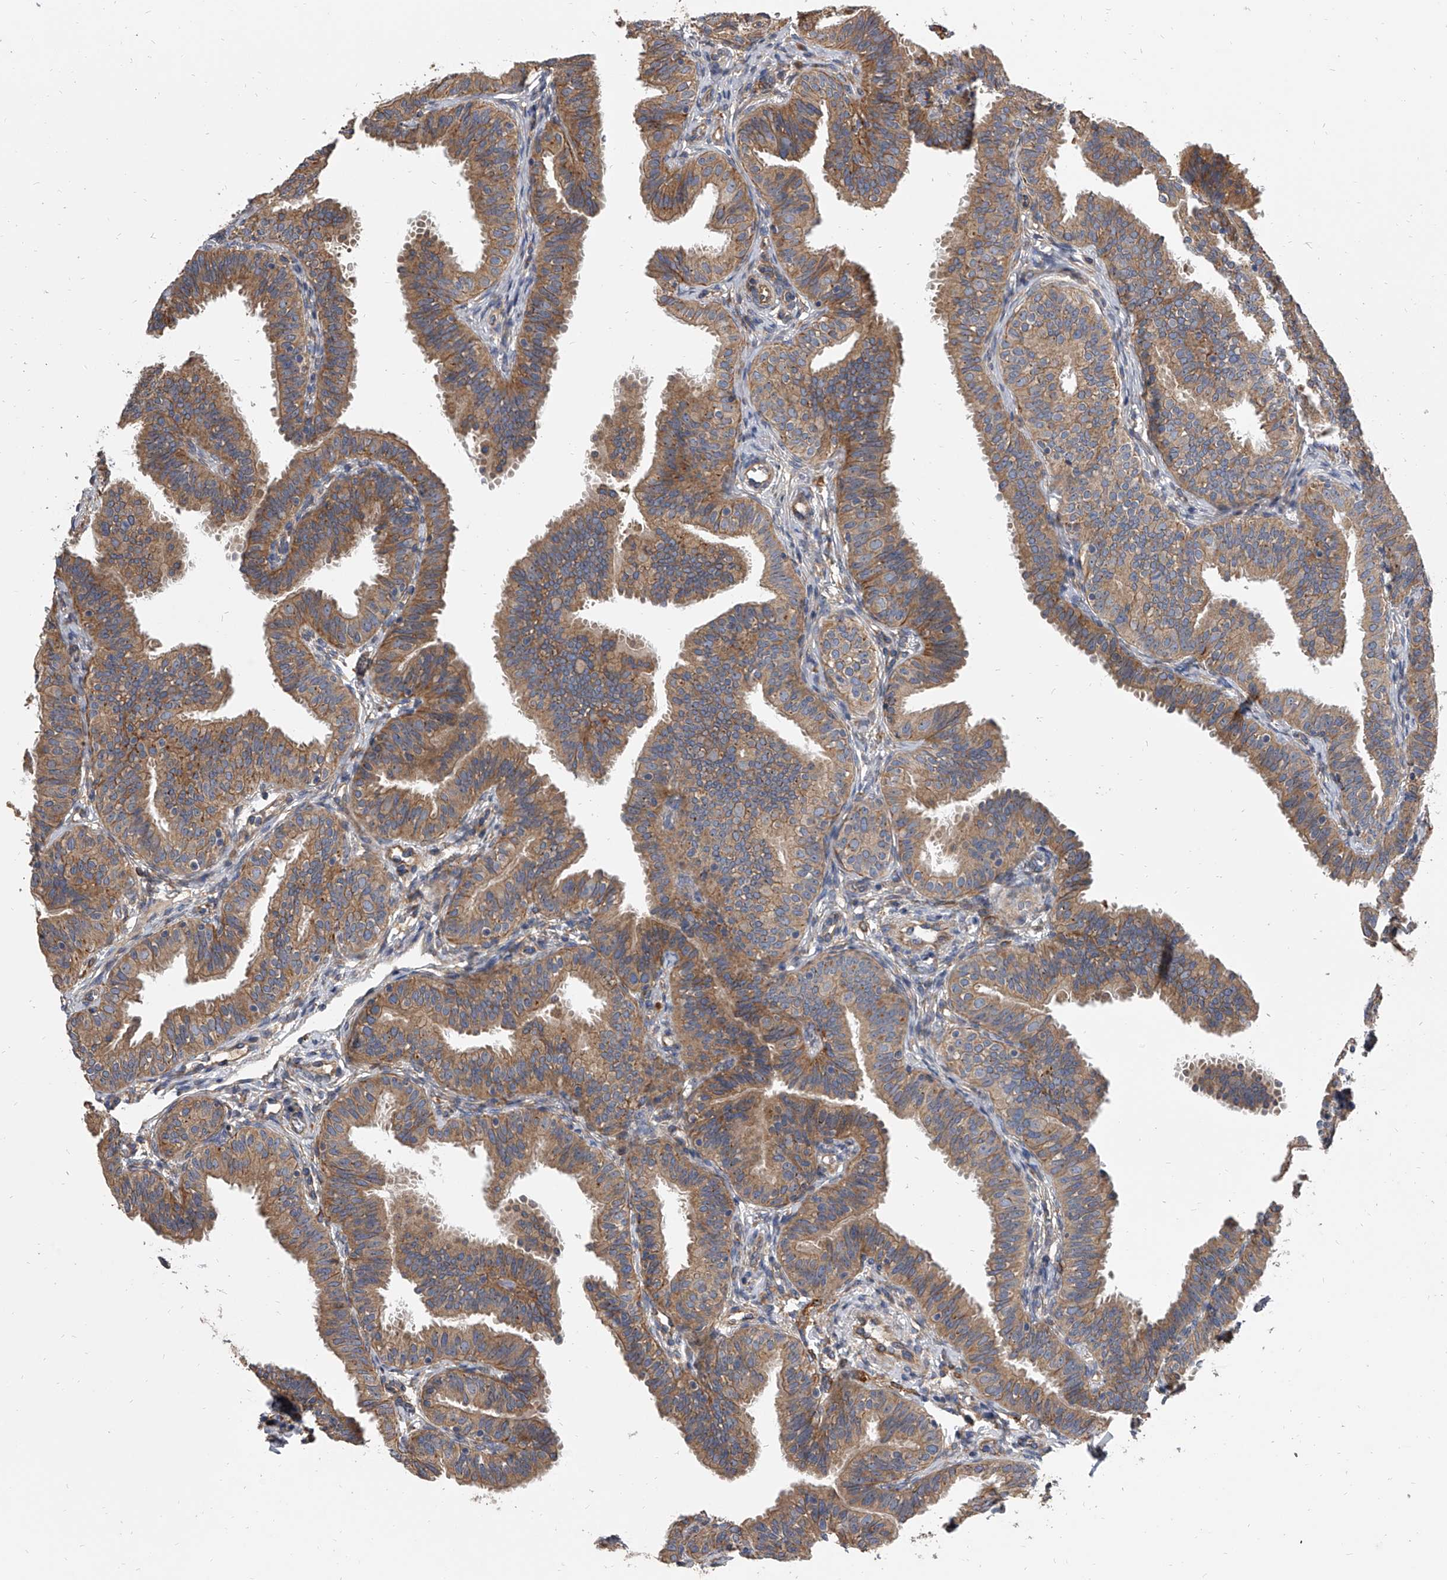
{"staining": {"intensity": "moderate", "quantity": ">75%", "location": "cytoplasmic/membranous"}, "tissue": "fallopian tube", "cell_type": "Glandular cells", "image_type": "normal", "snomed": [{"axis": "morphology", "description": "Normal tissue, NOS"}, {"axis": "topography", "description": "Fallopian tube"}], "caption": "Immunohistochemistry (IHC) micrograph of normal fallopian tube: human fallopian tube stained using immunohistochemistry (IHC) demonstrates medium levels of moderate protein expression localized specifically in the cytoplasmic/membranous of glandular cells, appearing as a cytoplasmic/membranous brown color.", "gene": "EXOC4", "patient": {"sex": "female", "age": 35}}